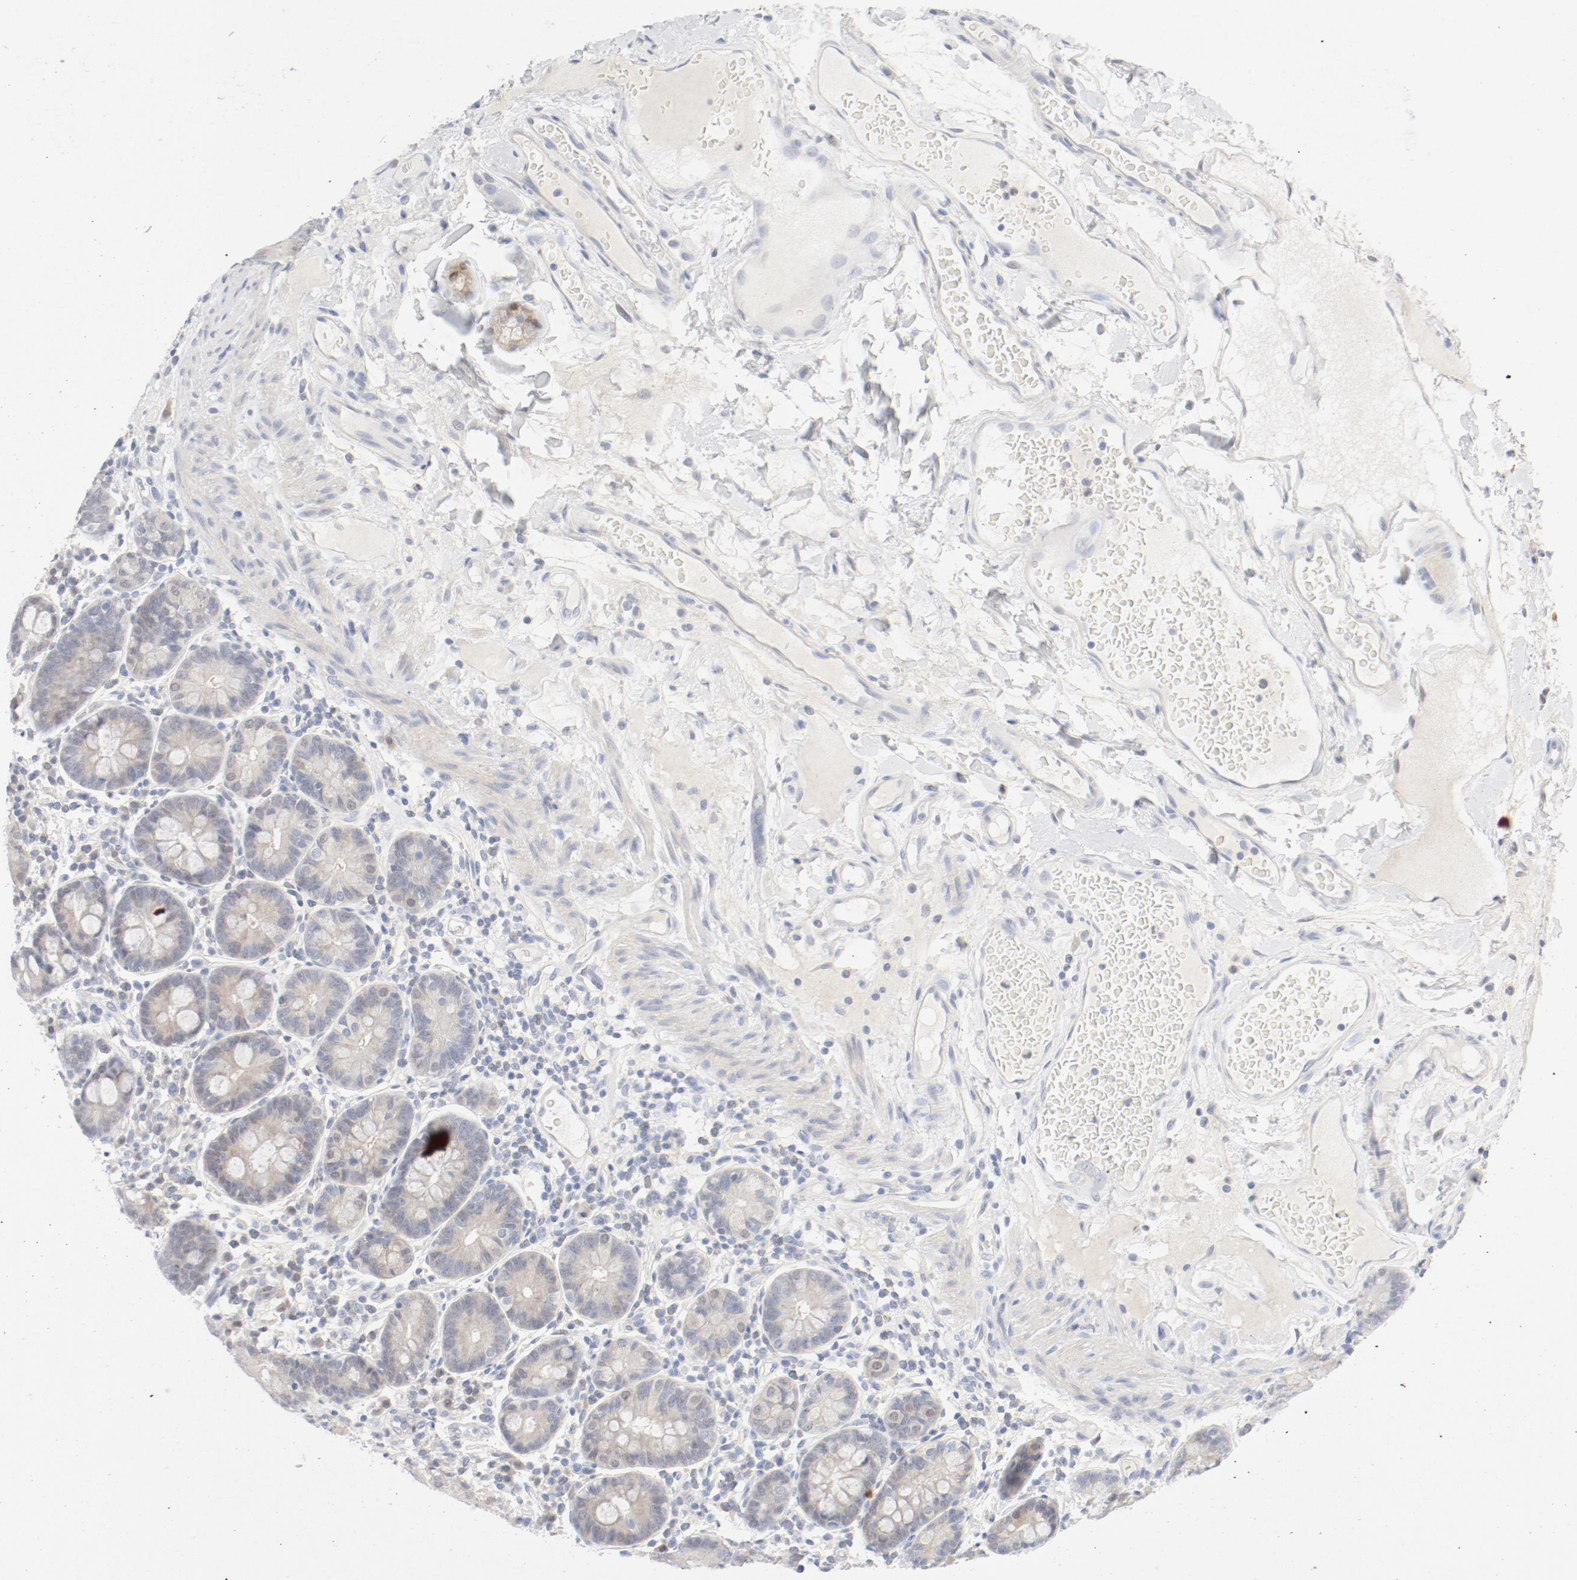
{"staining": {"intensity": "moderate", "quantity": ">75%", "location": "cytoplasmic/membranous"}, "tissue": "duodenum", "cell_type": "Glandular cells", "image_type": "normal", "snomed": [{"axis": "morphology", "description": "Normal tissue, NOS"}, {"axis": "topography", "description": "Duodenum"}], "caption": "This histopathology image exhibits IHC staining of unremarkable duodenum, with medium moderate cytoplasmic/membranous positivity in approximately >75% of glandular cells.", "gene": "PGM1", "patient": {"sex": "male", "age": 50}}